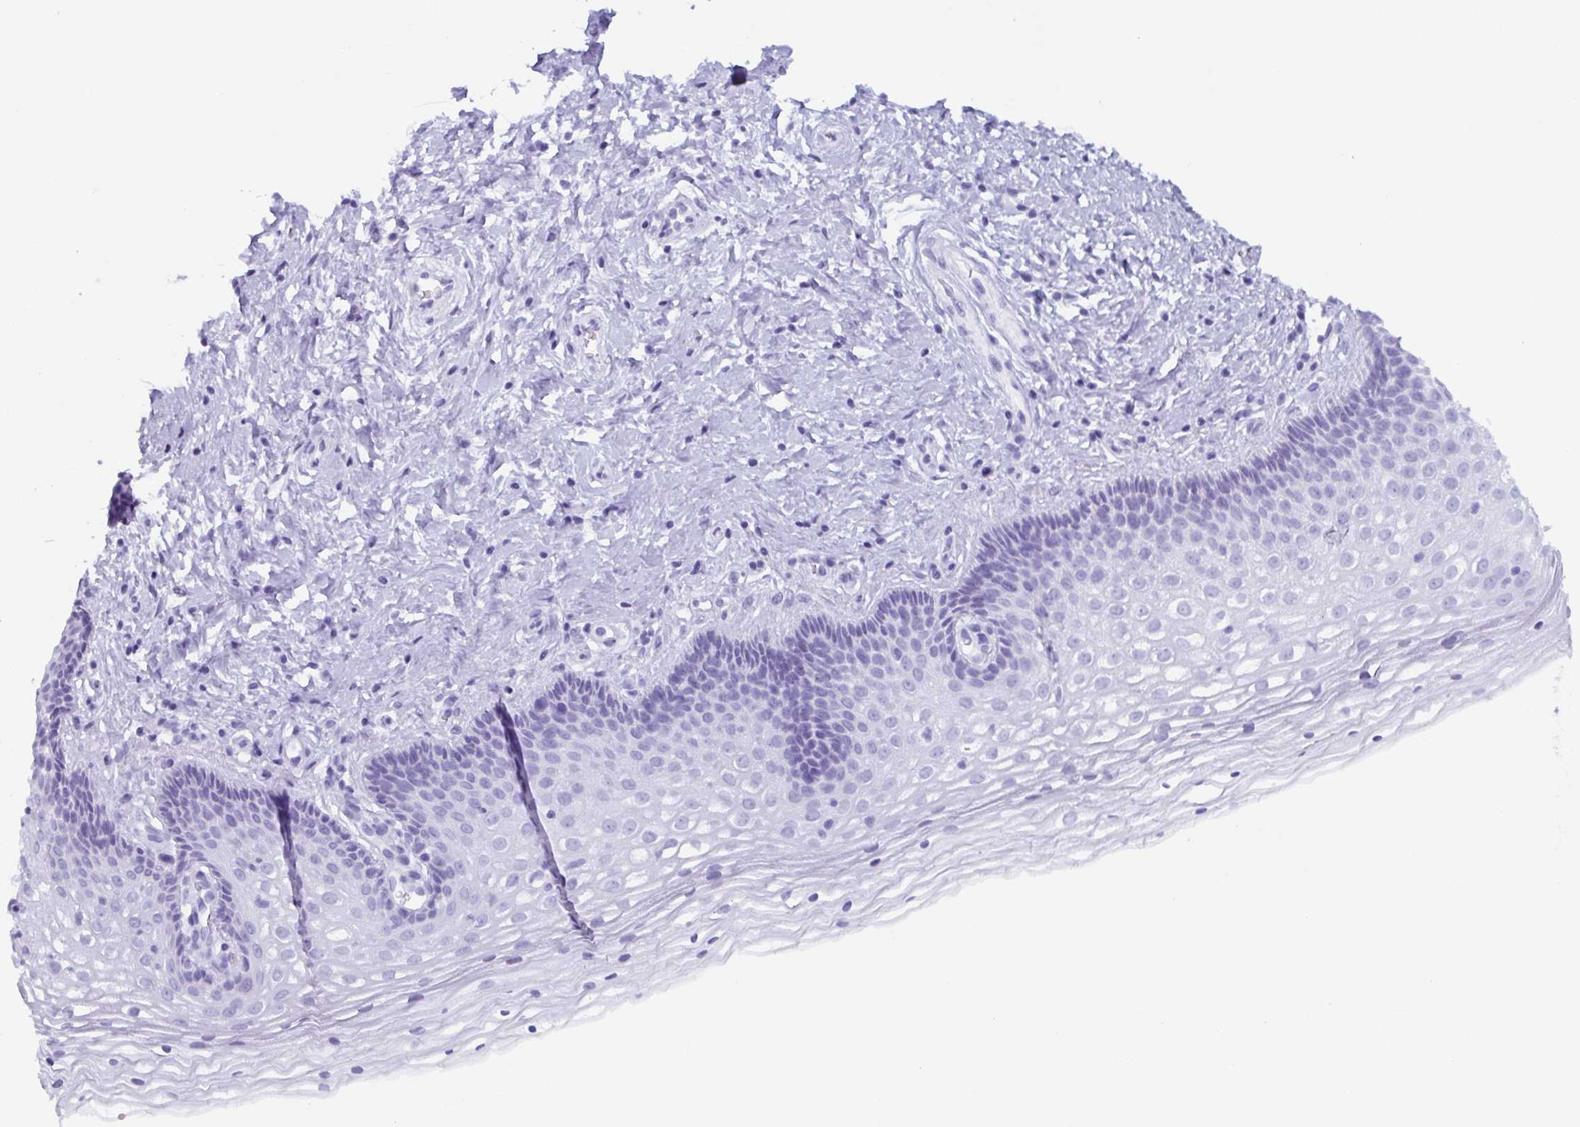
{"staining": {"intensity": "negative", "quantity": "none", "location": "none"}, "tissue": "cervix", "cell_type": "Glandular cells", "image_type": "normal", "snomed": [{"axis": "morphology", "description": "Normal tissue, NOS"}, {"axis": "topography", "description": "Cervix"}], "caption": "A histopathology image of human cervix is negative for staining in glandular cells.", "gene": "BPI", "patient": {"sex": "female", "age": 34}}